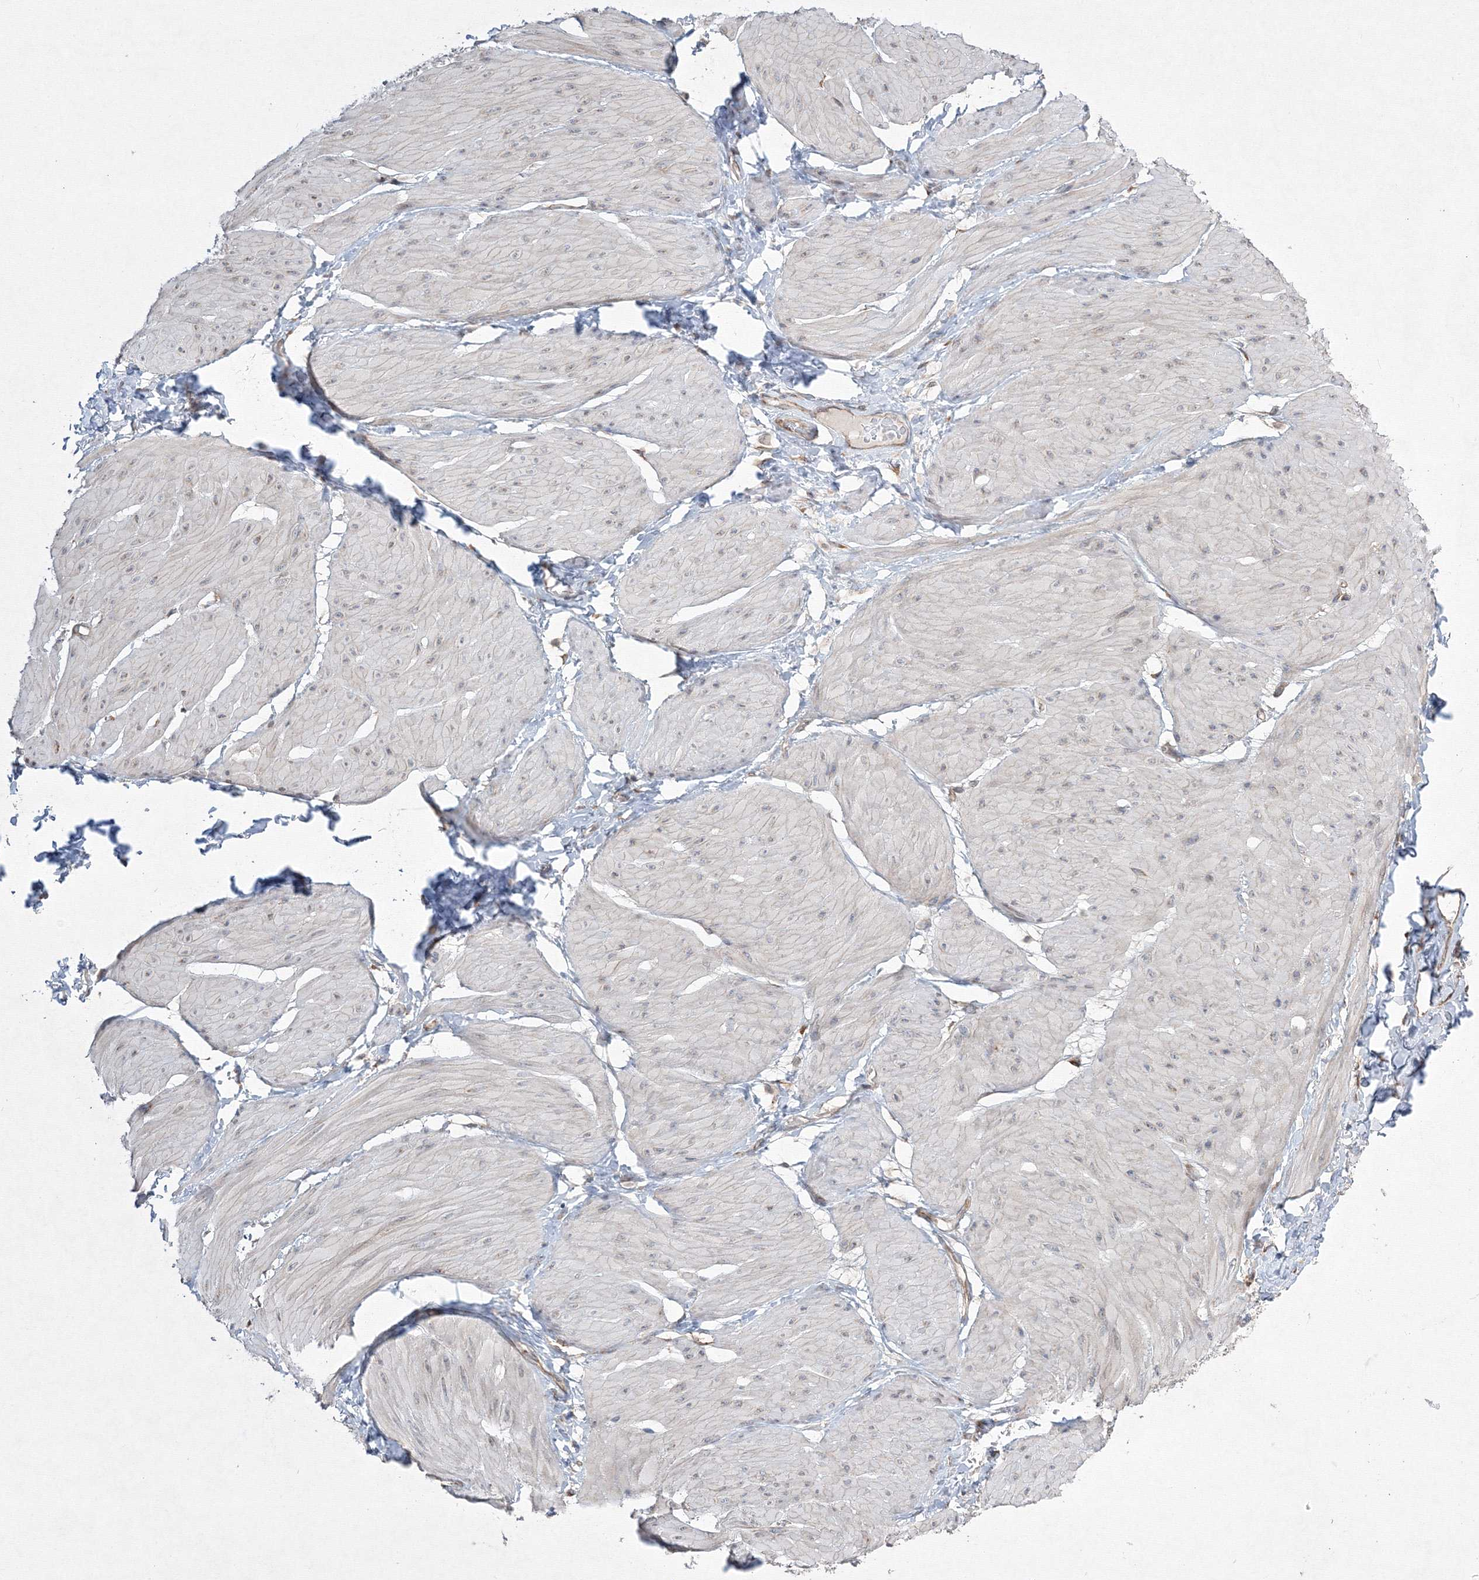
{"staining": {"intensity": "negative", "quantity": "none", "location": "none"}, "tissue": "smooth muscle", "cell_type": "Smooth muscle cells", "image_type": "normal", "snomed": [{"axis": "morphology", "description": "Urothelial carcinoma, High grade"}, {"axis": "topography", "description": "Urinary bladder"}], "caption": "IHC of benign human smooth muscle shows no staining in smooth muscle cells.", "gene": "FBXL8", "patient": {"sex": "male", "age": 46}}